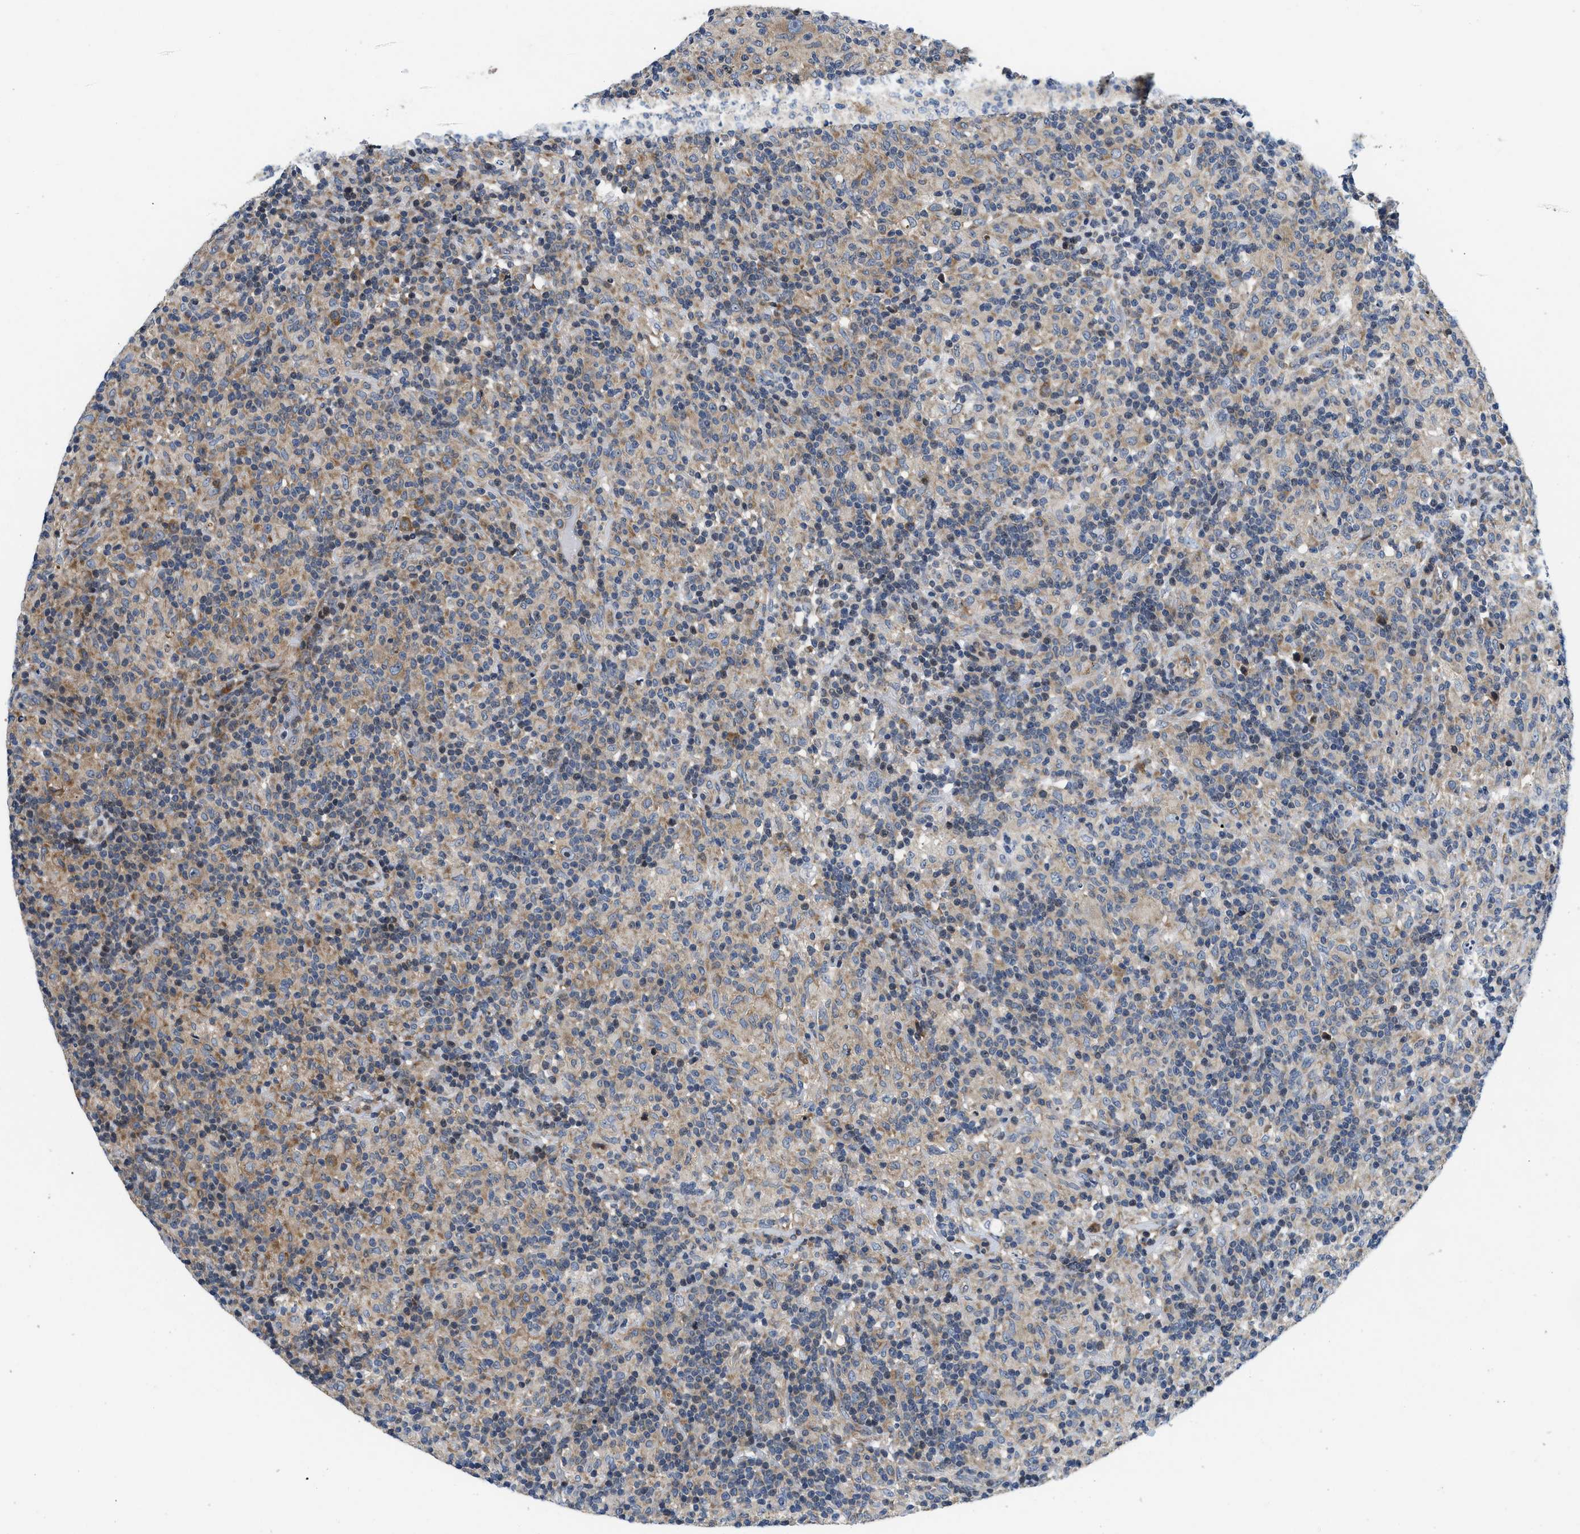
{"staining": {"intensity": "moderate", "quantity": "<25%", "location": "cytoplasmic/membranous"}, "tissue": "lymphoma", "cell_type": "Tumor cells", "image_type": "cancer", "snomed": [{"axis": "morphology", "description": "Hodgkin's disease, NOS"}, {"axis": "topography", "description": "Lymph node"}], "caption": "Human lymphoma stained with a protein marker reveals moderate staining in tumor cells.", "gene": "IKBKE", "patient": {"sex": "male", "age": 70}}